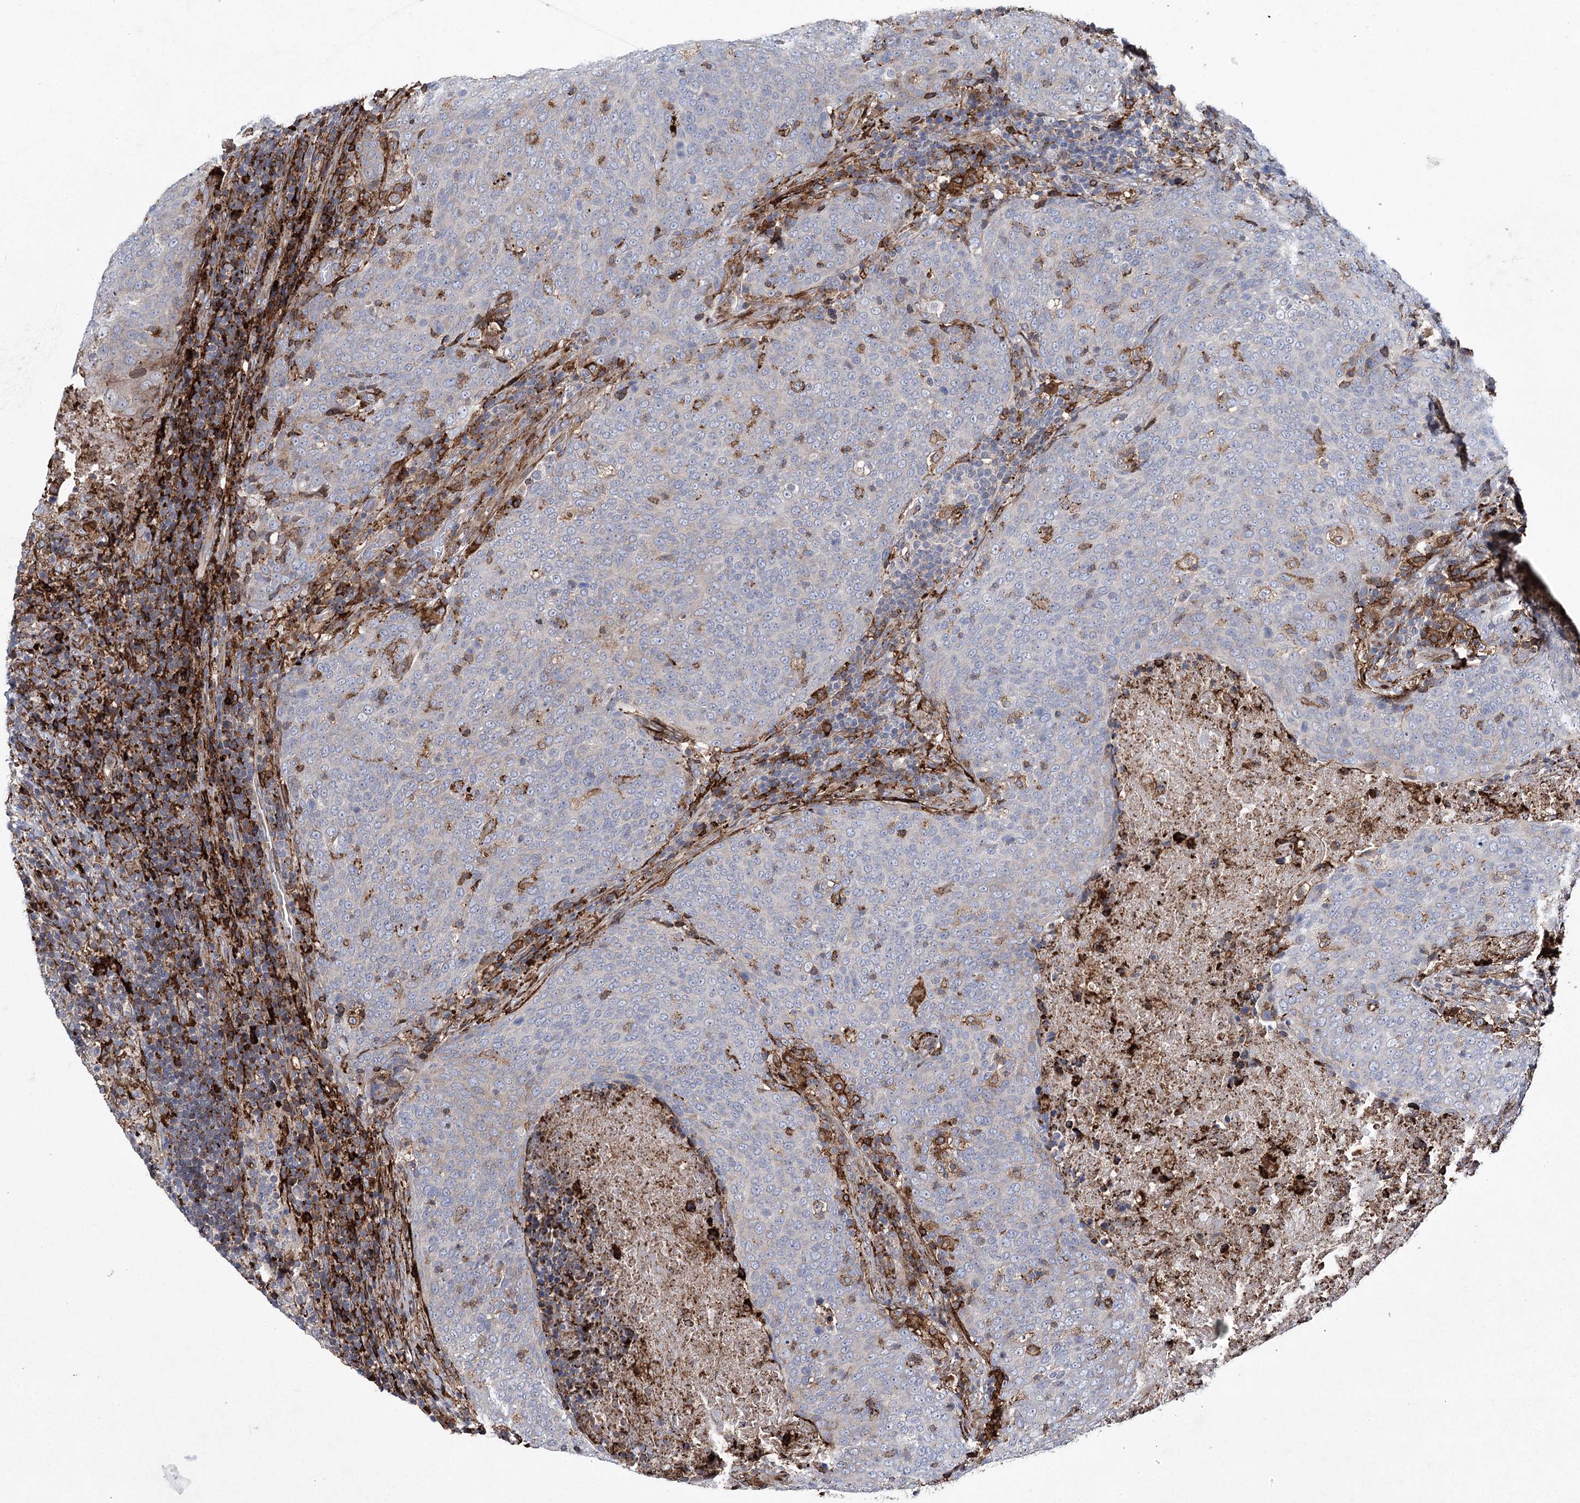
{"staining": {"intensity": "negative", "quantity": "none", "location": "none"}, "tissue": "head and neck cancer", "cell_type": "Tumor cells", "image_type": "cancer", "snomed": [{"axis": "morphology", "description": "Squamous cell carcinoma, NOS"}, {"axis": "morphology", "description": "Squamous cell carcinoma, metastatic, NOS"}, {"axis": "topography", "description": "Lymph node"}, {"axis": "topography", "description": "Head-Neck"}], "caption": "A high-resolution histopathology image shows immunohistochemistry staining of head and neck cancer (squamous cell carcinoma), which demonstrates no significant expression in tumor cells. (DAB IHC visualized using brightfield microscopy, high magnification).", "gene": "DCUN1D4", "patient": {"sex": "male", "age": 62}}